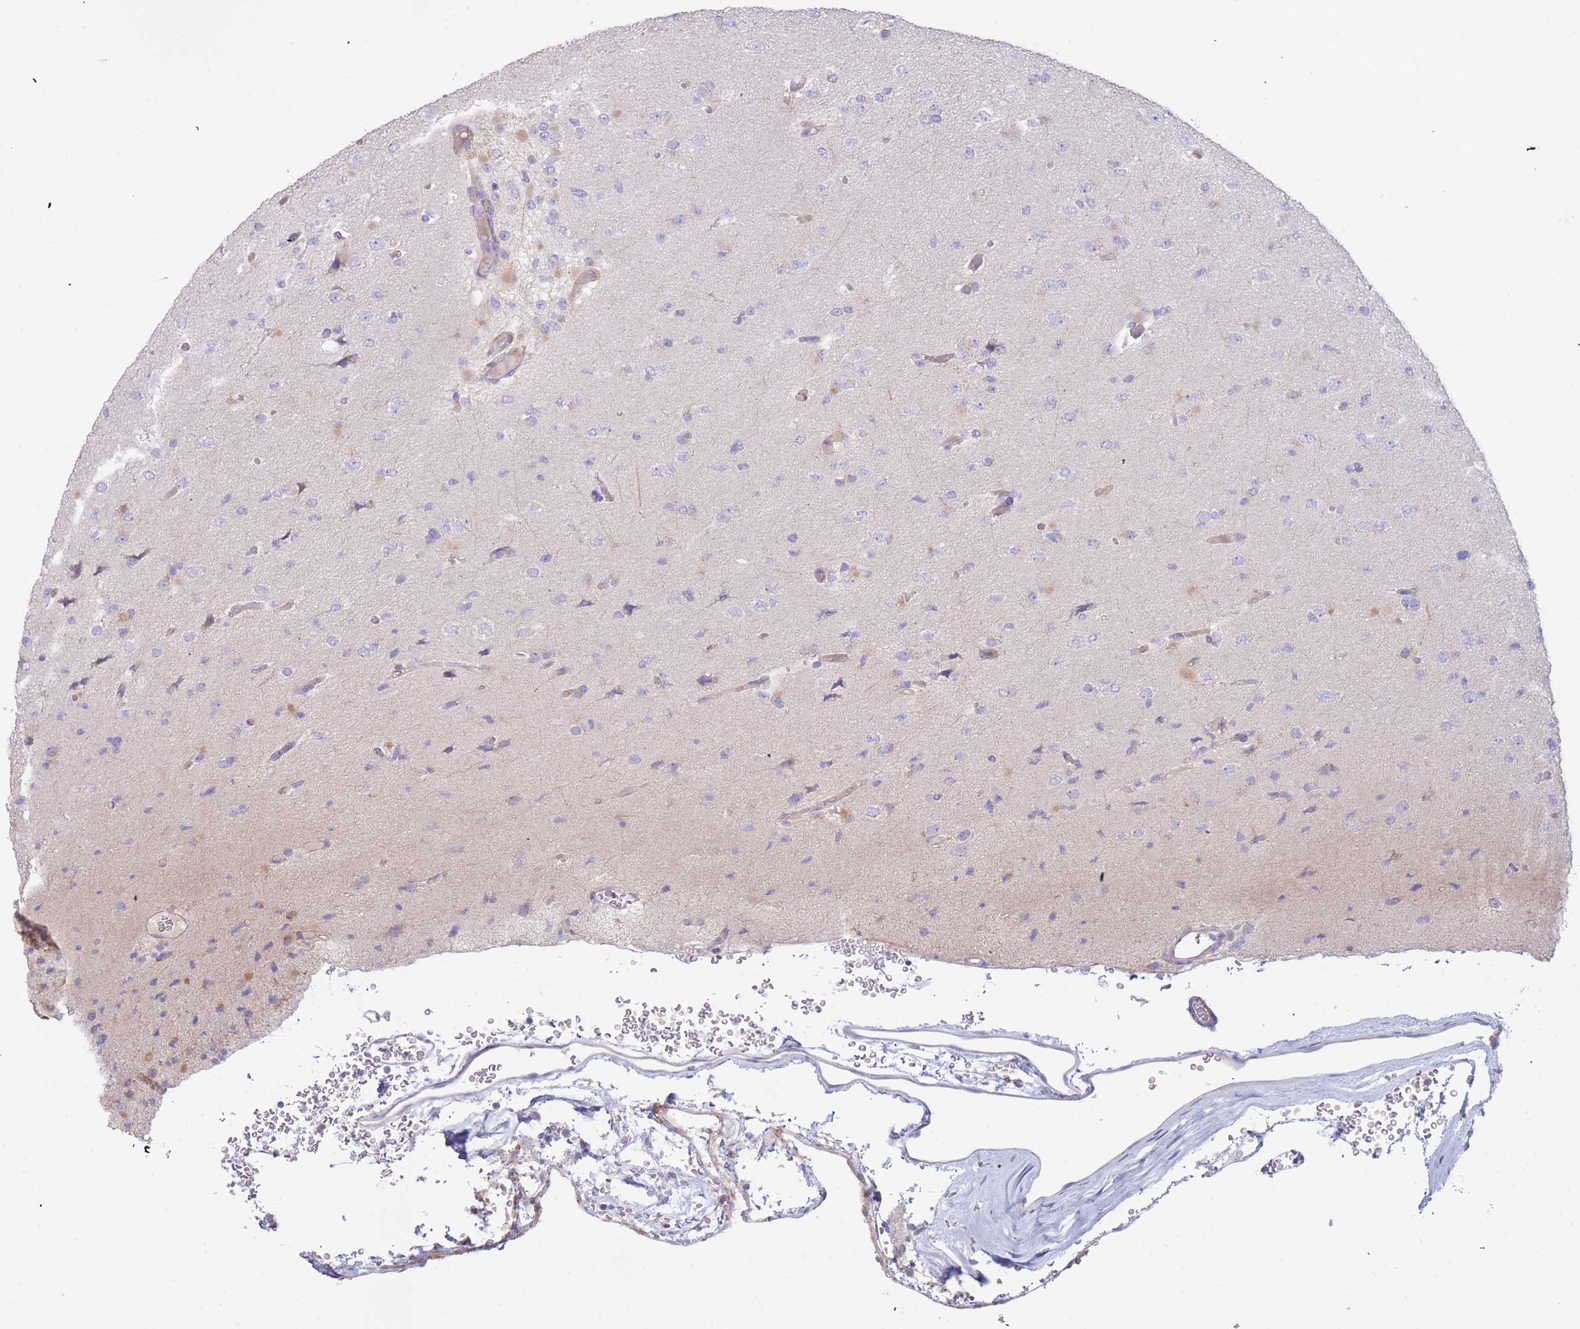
{"staining": {"intensity": "negative", "quantity": "none", "location": "none"}, "tissue": "glioma", "cell_type": "Tumor cells", "image_type": "cancer", "snomed": [{"axis": "morphology", "description": "Glioma, malignant, Low grade"}, {"axis": "topography", "description": "Brain"}], "caption": "This is an immunohistochemistry photomicrograph of glioma. There is no expression in tumor cells.", "gene": "SLC35E4", "patient": {"sex": "female", "age": 22}}